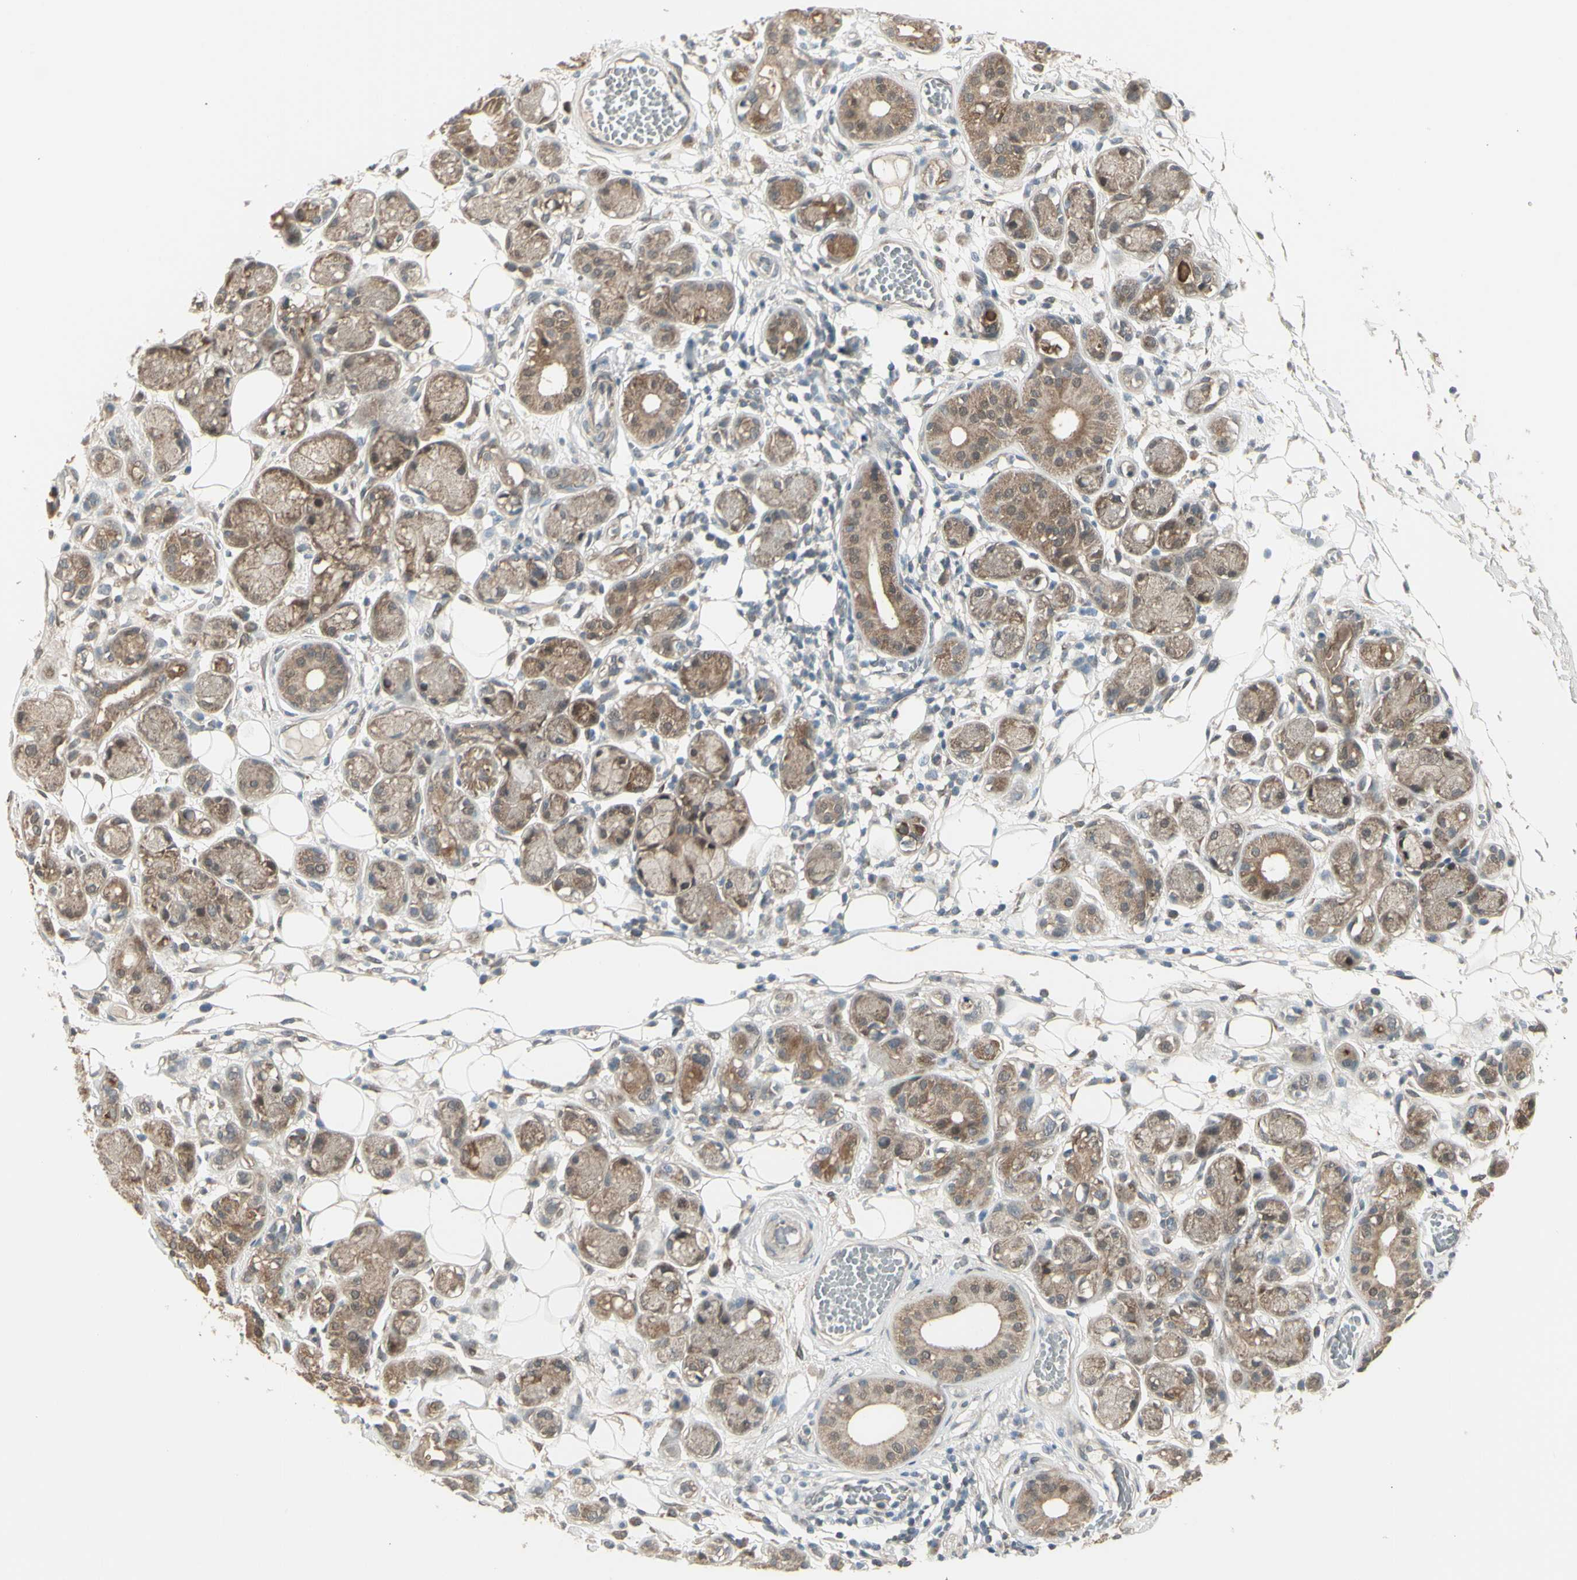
{"staining": {"intensity": "moderate", "quantity": "25%-75%", "location": "cytoplasmic/membranous"}, "tissue": "adipose tissue", "cell_type": "Adipocytes", "image_type": "normal", "snomed": [{"axis": "morphology", "description": "Normal tissue, NOS"}, {"axis": "morphology", "description": "Inflammation, NOS"}, {"axis": "topography", "description": "Vascular tissue"}, {"axis": "topography", "description": "Salivary gland"}], "caption": "Brown immunohistochemical staining in normal human adipose tissue displays moderate cytoplasmic/membranous staining in about 25%-75% of adipocytes.", "gene": "NAXD", "patient": {"sex": "female", "age": 75}}